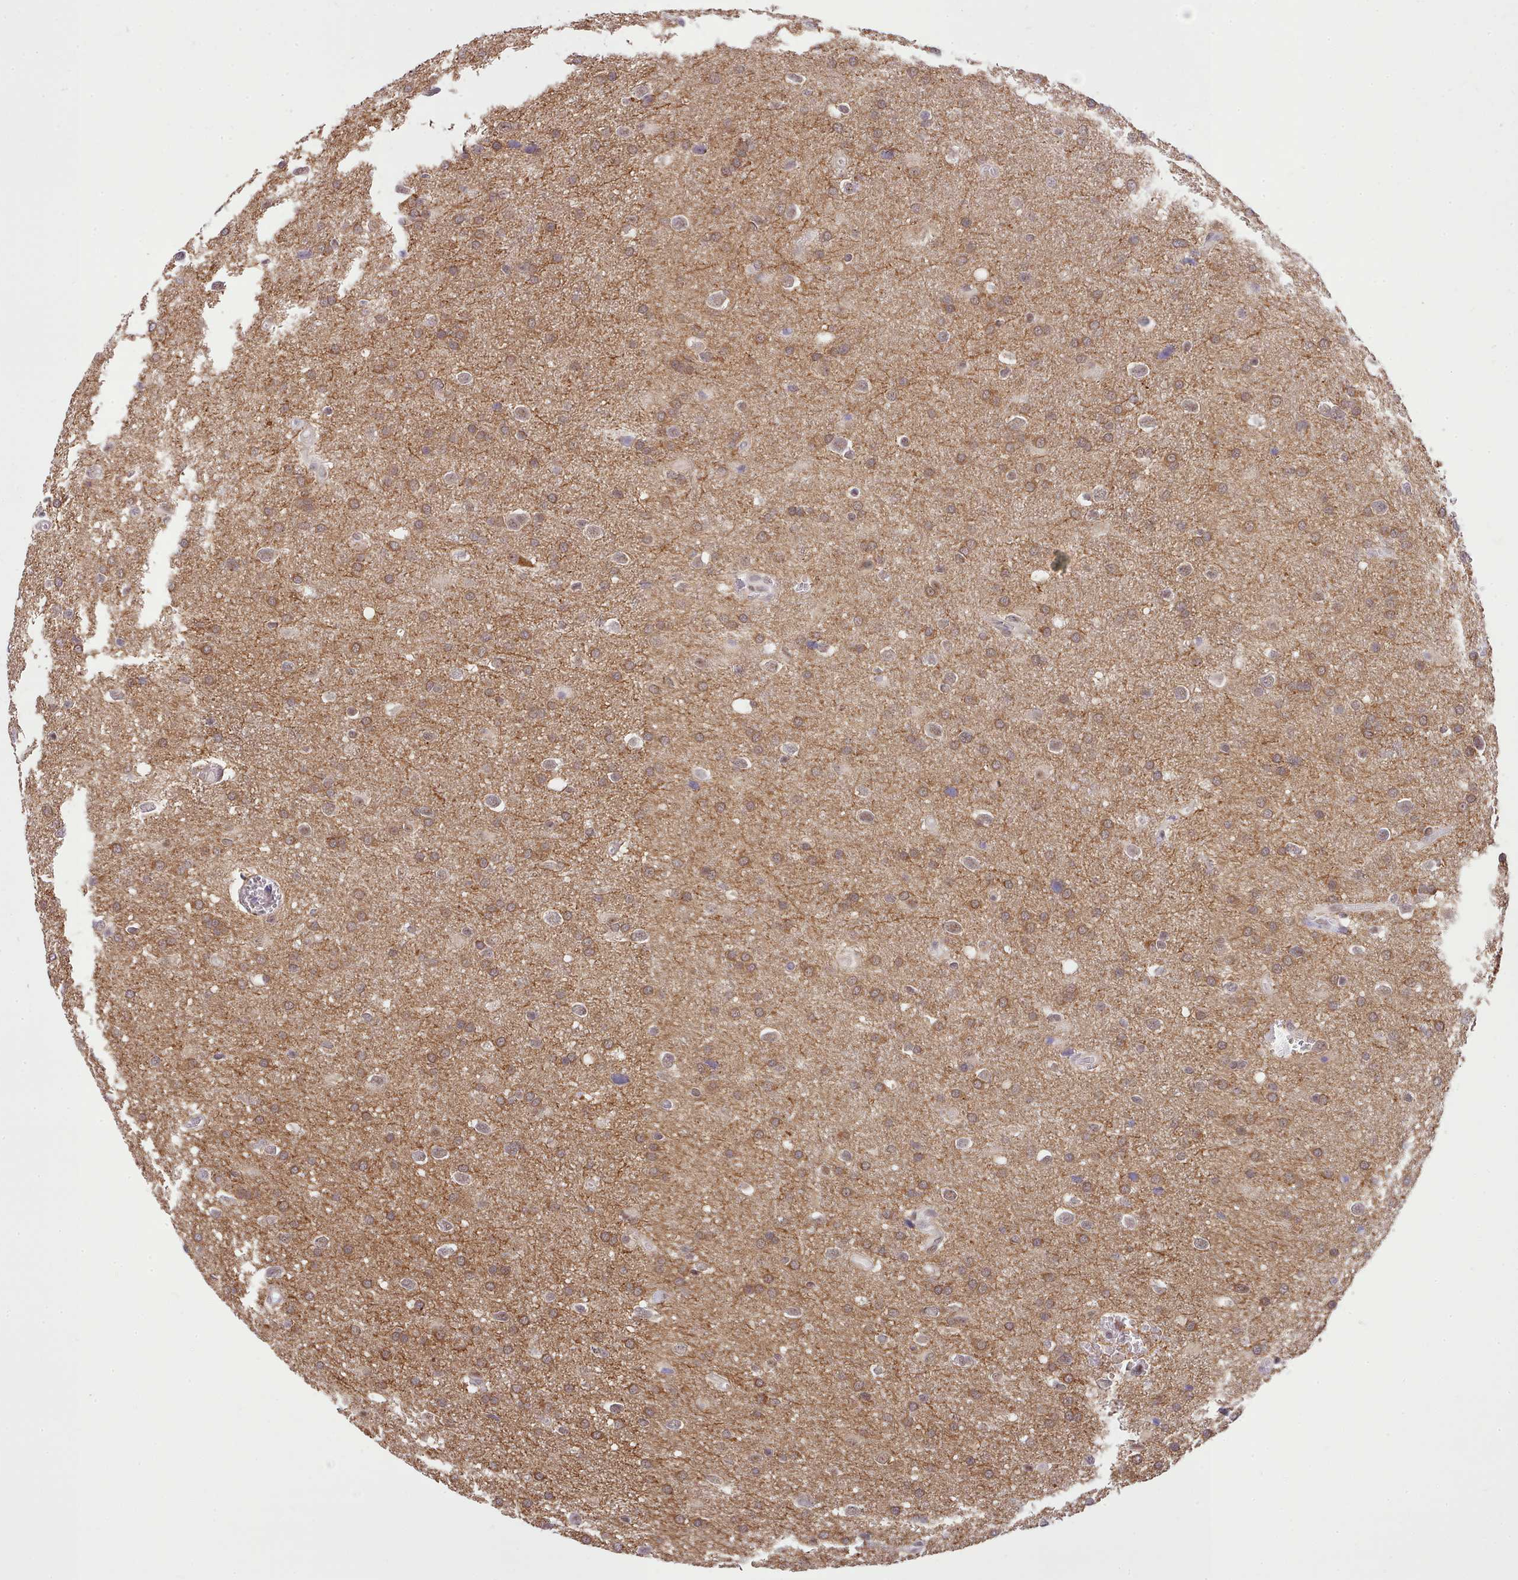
{"staining": {"intensity": "moderate", "quantity": ">75%", "location": "cytoplasmic/membranous"}, "tissue": "glioma", "cell_type": "Tumor cells", "image_type": "cancer", "snomed": [{"axis": "morphology", "description": "Glioma, malignant, Low grade"}, {"axis": "topography", "description": "Brain"}], "caption": "There is medium levels of moderate cytoplasmic/membranous expression in tumor cells of glioma, as demonstrated by immunohistochemical staining (brown color).", "gene": "HOXB7", "patient": {"sex": "female", "age": 32}}